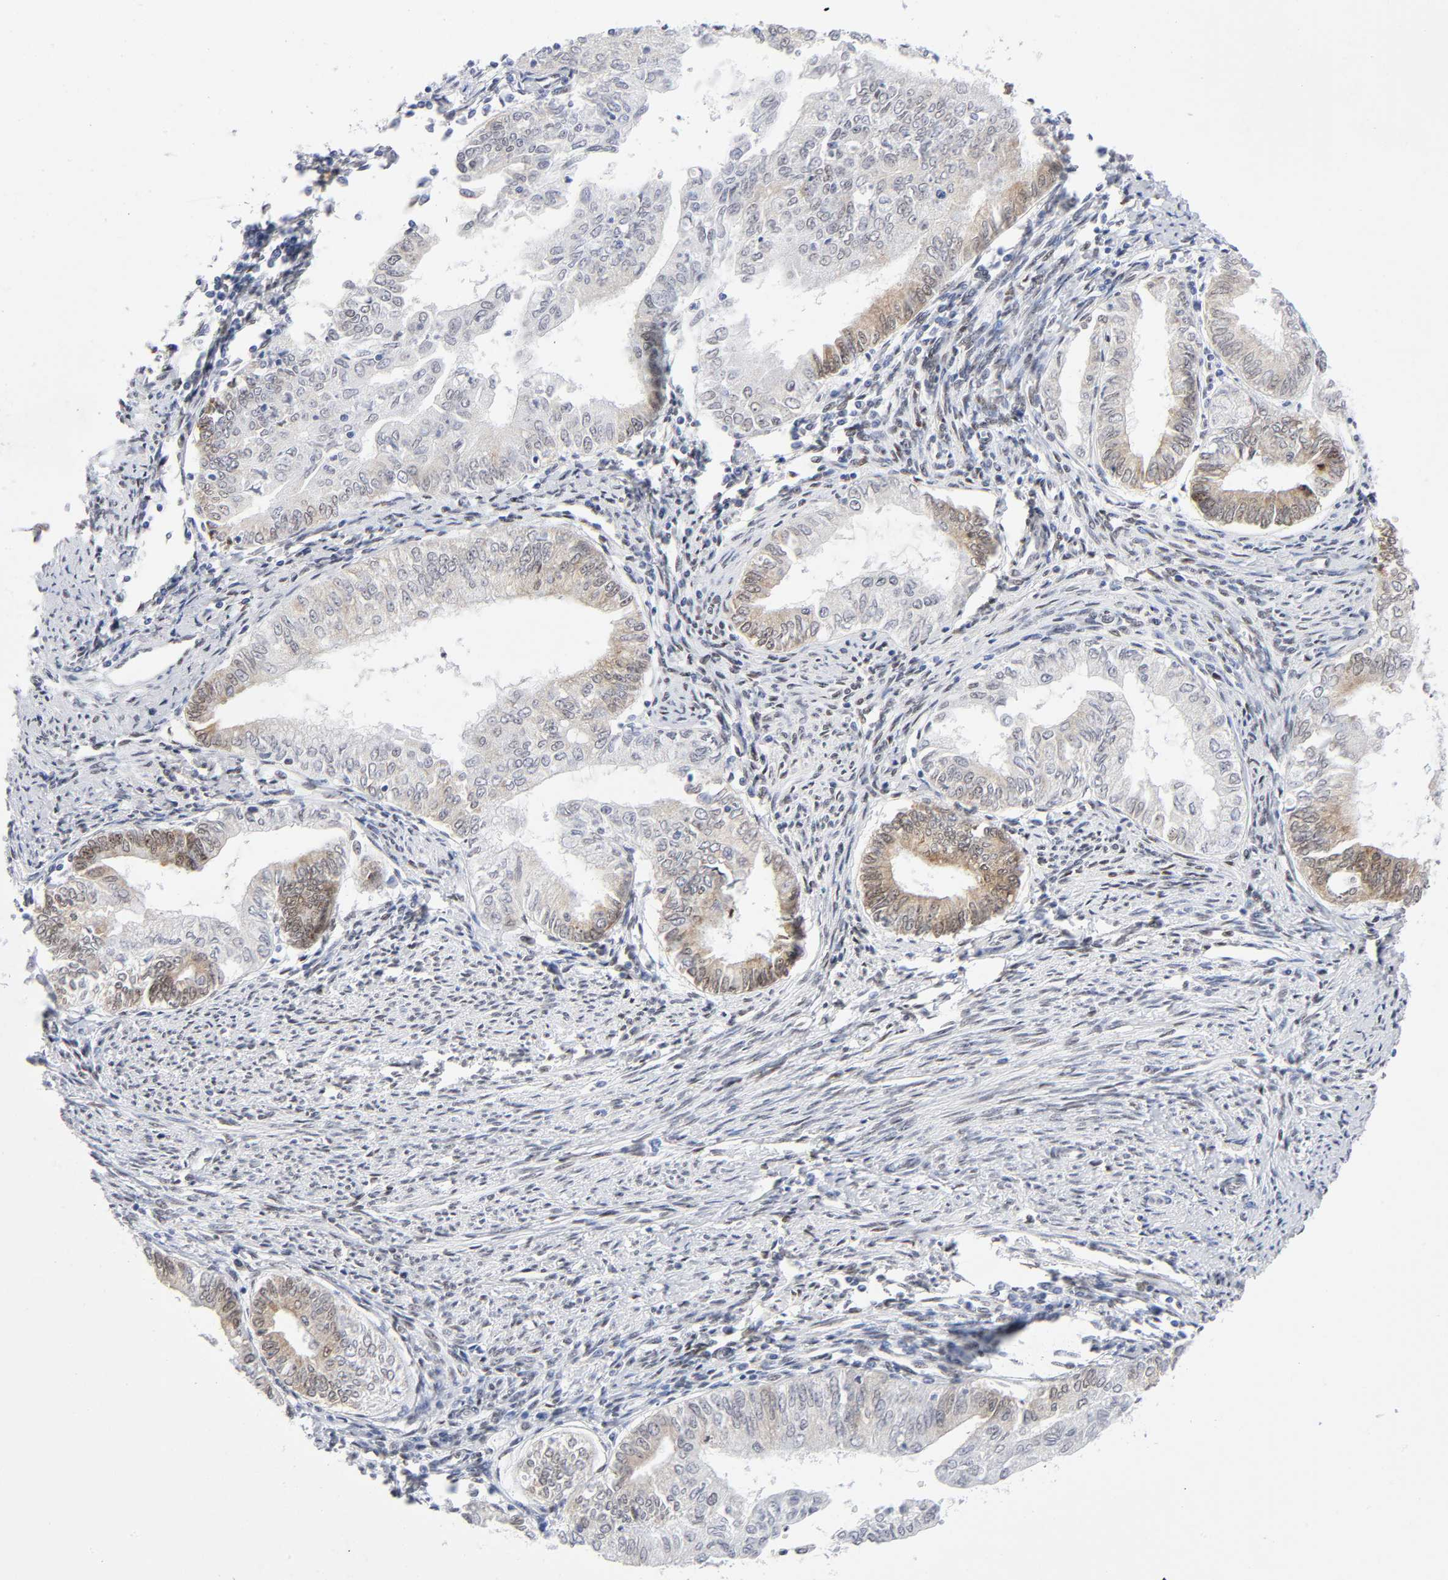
{"staining": {"intensity": "weak", "quantity": "25%-75%", "location": "cytoplasmic/membranous,nuclear"}, "tissue": "endometrial cancer", "cell_type": "Tumor cells", "image_type": "cancer", "snomed": [{"axis": "morphology", "description": "Adenocarcinoma, NOS"}, {"axis": "topography", "description": "Endometrium"}], "caption": "Protein staining reveals weak cytoplasmic/membranous and nuclear staining in approximately 25%-75% of tumor cells in endometrial cancer. The protein of interest is stained brown, and the nuclei are stained in blue (DAB (3,3'-diaminobenzidine) IHC with brightfield microscopy, high magnification).", "gene": "NFIC", "patient": {"sex": "female", "age": 66}}